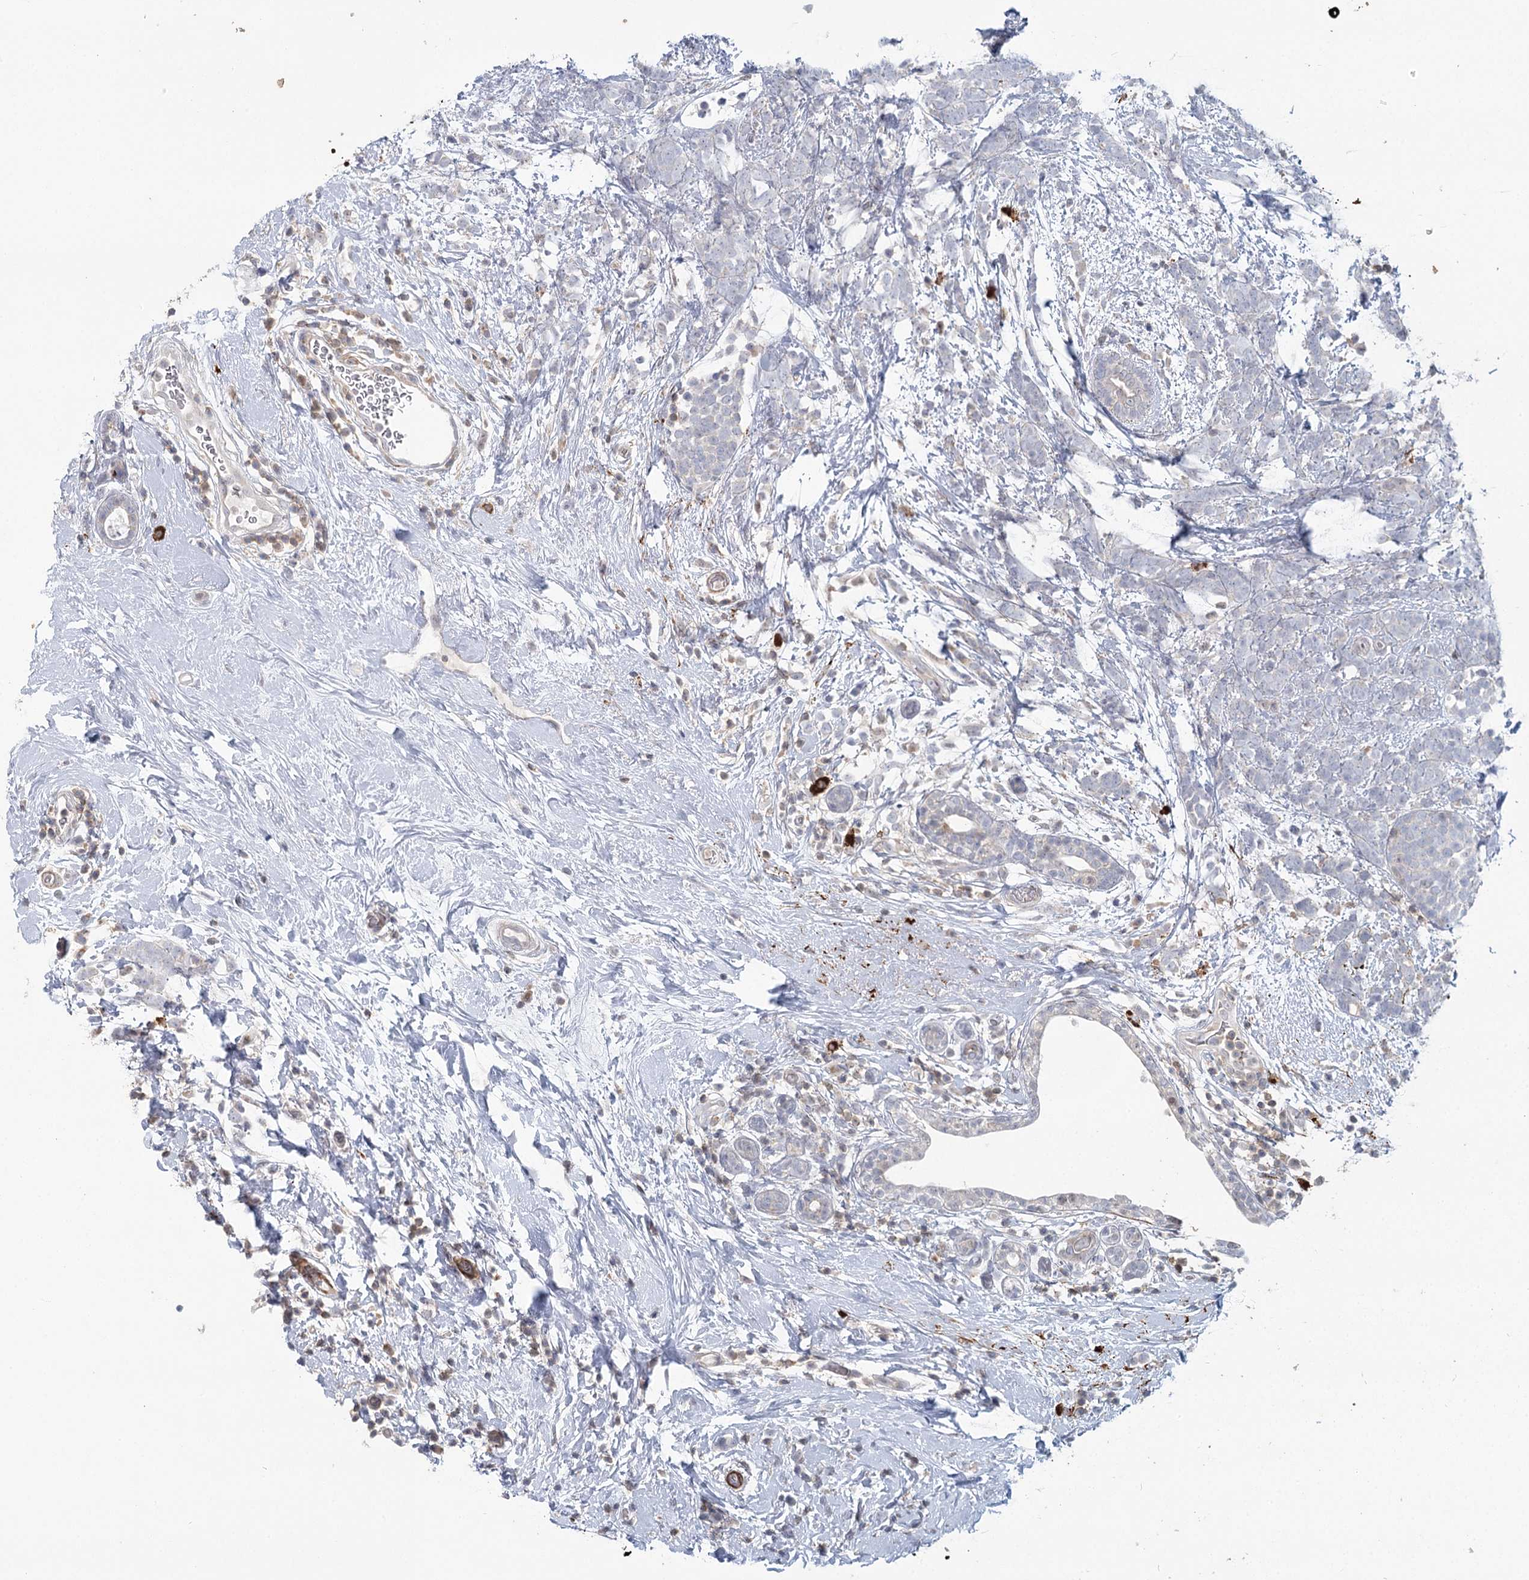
{"staining": {"intensity": "negative", "quantity": "none", "location": "none"}, "tissue": "breast cancer", "cell_type": "Tumor cells", "image_type": "cancer", "snomed": [{"axis": "morphology", "description": "Lobular carcinoma"}, {"axis": "topography", "description": "Breast"}], "caption": "Histopathology image shows no significant protein staining in tumor cells of lobular carcinoma (breast).", "gene": "USP11", "patient": {"sex": "female", "age": 58}}